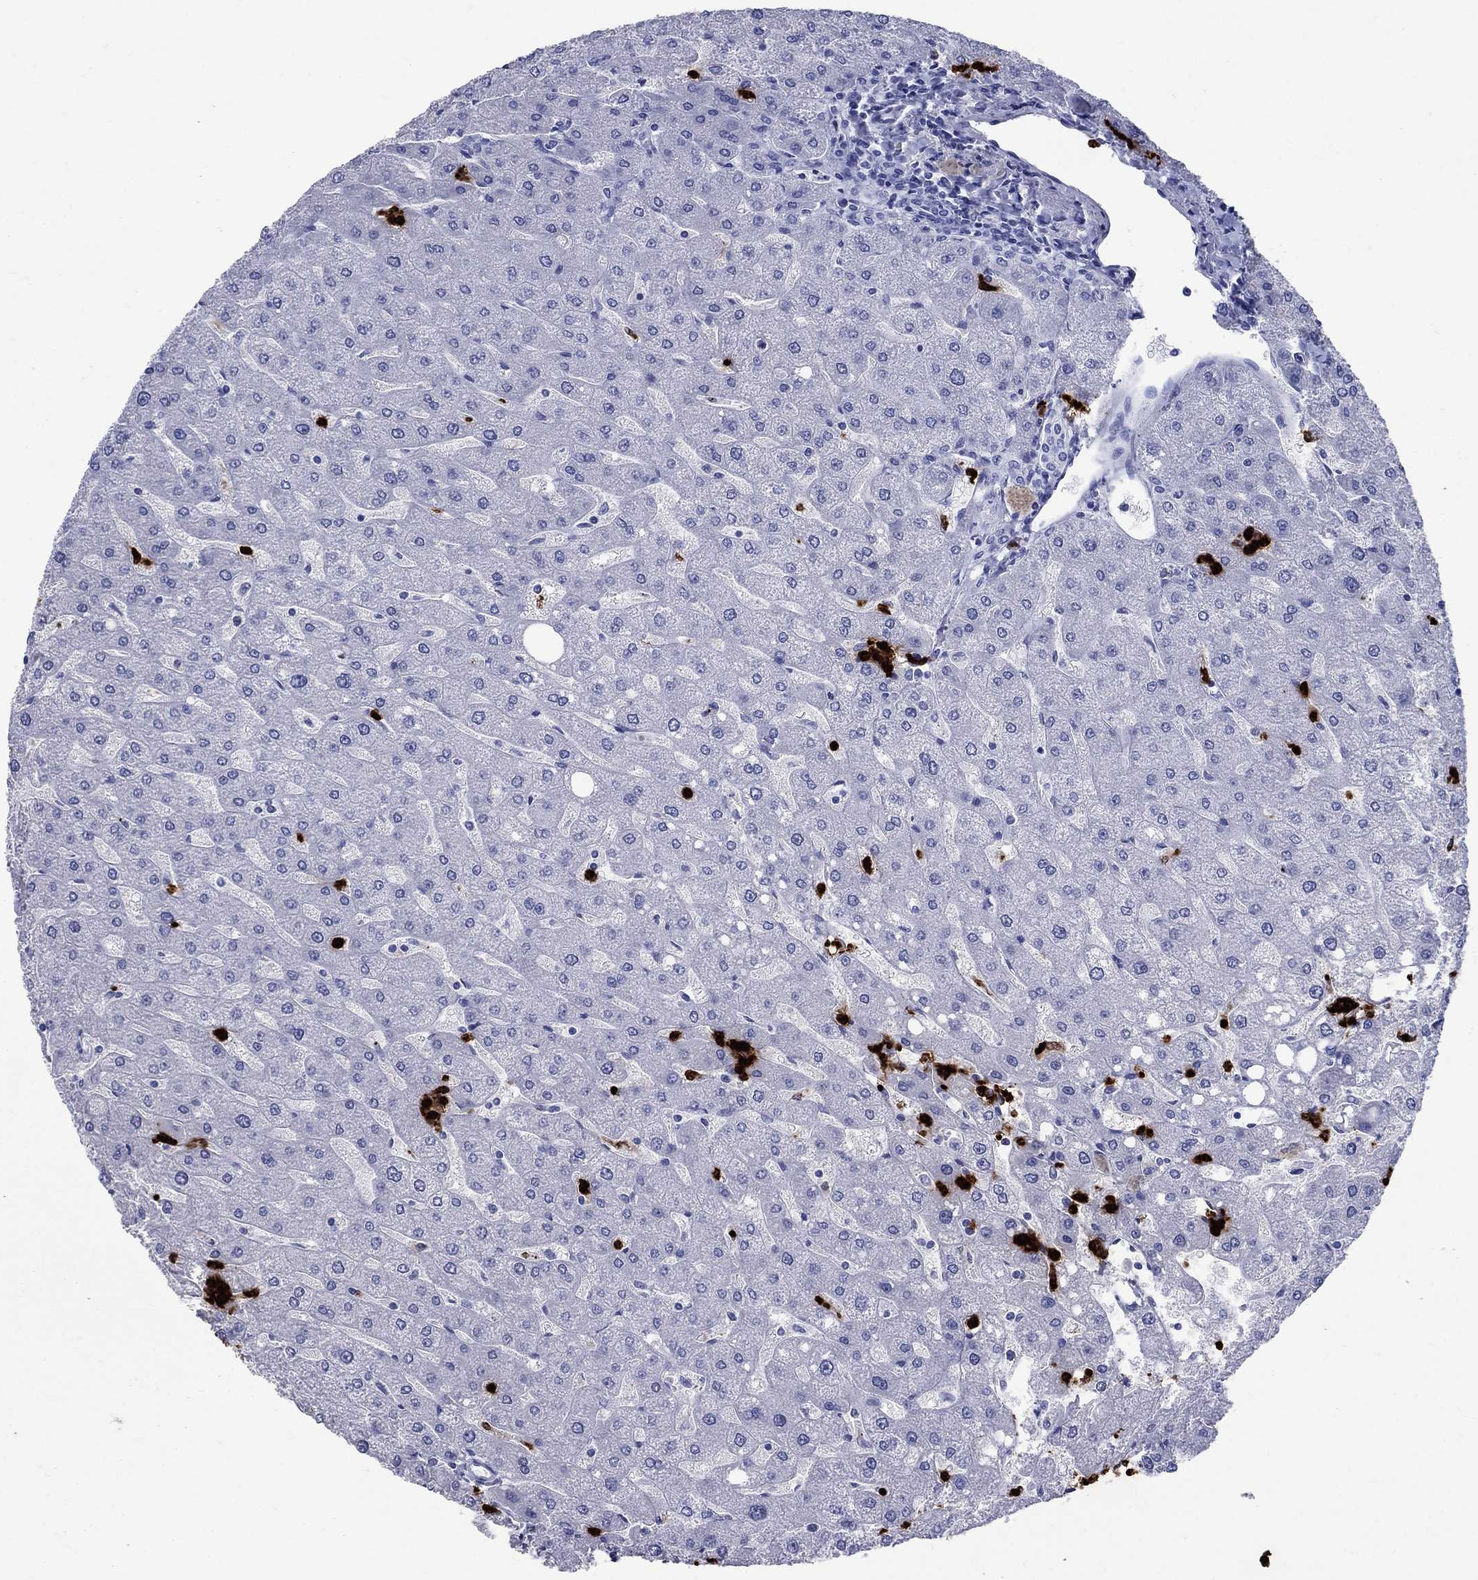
{"staining": {"intensity": "negative", "quantity": "none", "location": "none"}, "tissue": "liver", "cell_type": "Cholangiocytes", "image_type": "normal", "snomed": [{"axis": "morphology", "description": "Normal tissue, NOS"}, {"axis": "topography", "description": "Liver"}], "caption": "High magnification brightfield microscopy of unremarkable liver stained with DAB (brown) and counterstained with hematoxylin (blue): cholangiocytes show no significant positivity. Nuclei are stained in blue.", "gene": "AZU1", "patient": {"sex": "male", "age": 67}}